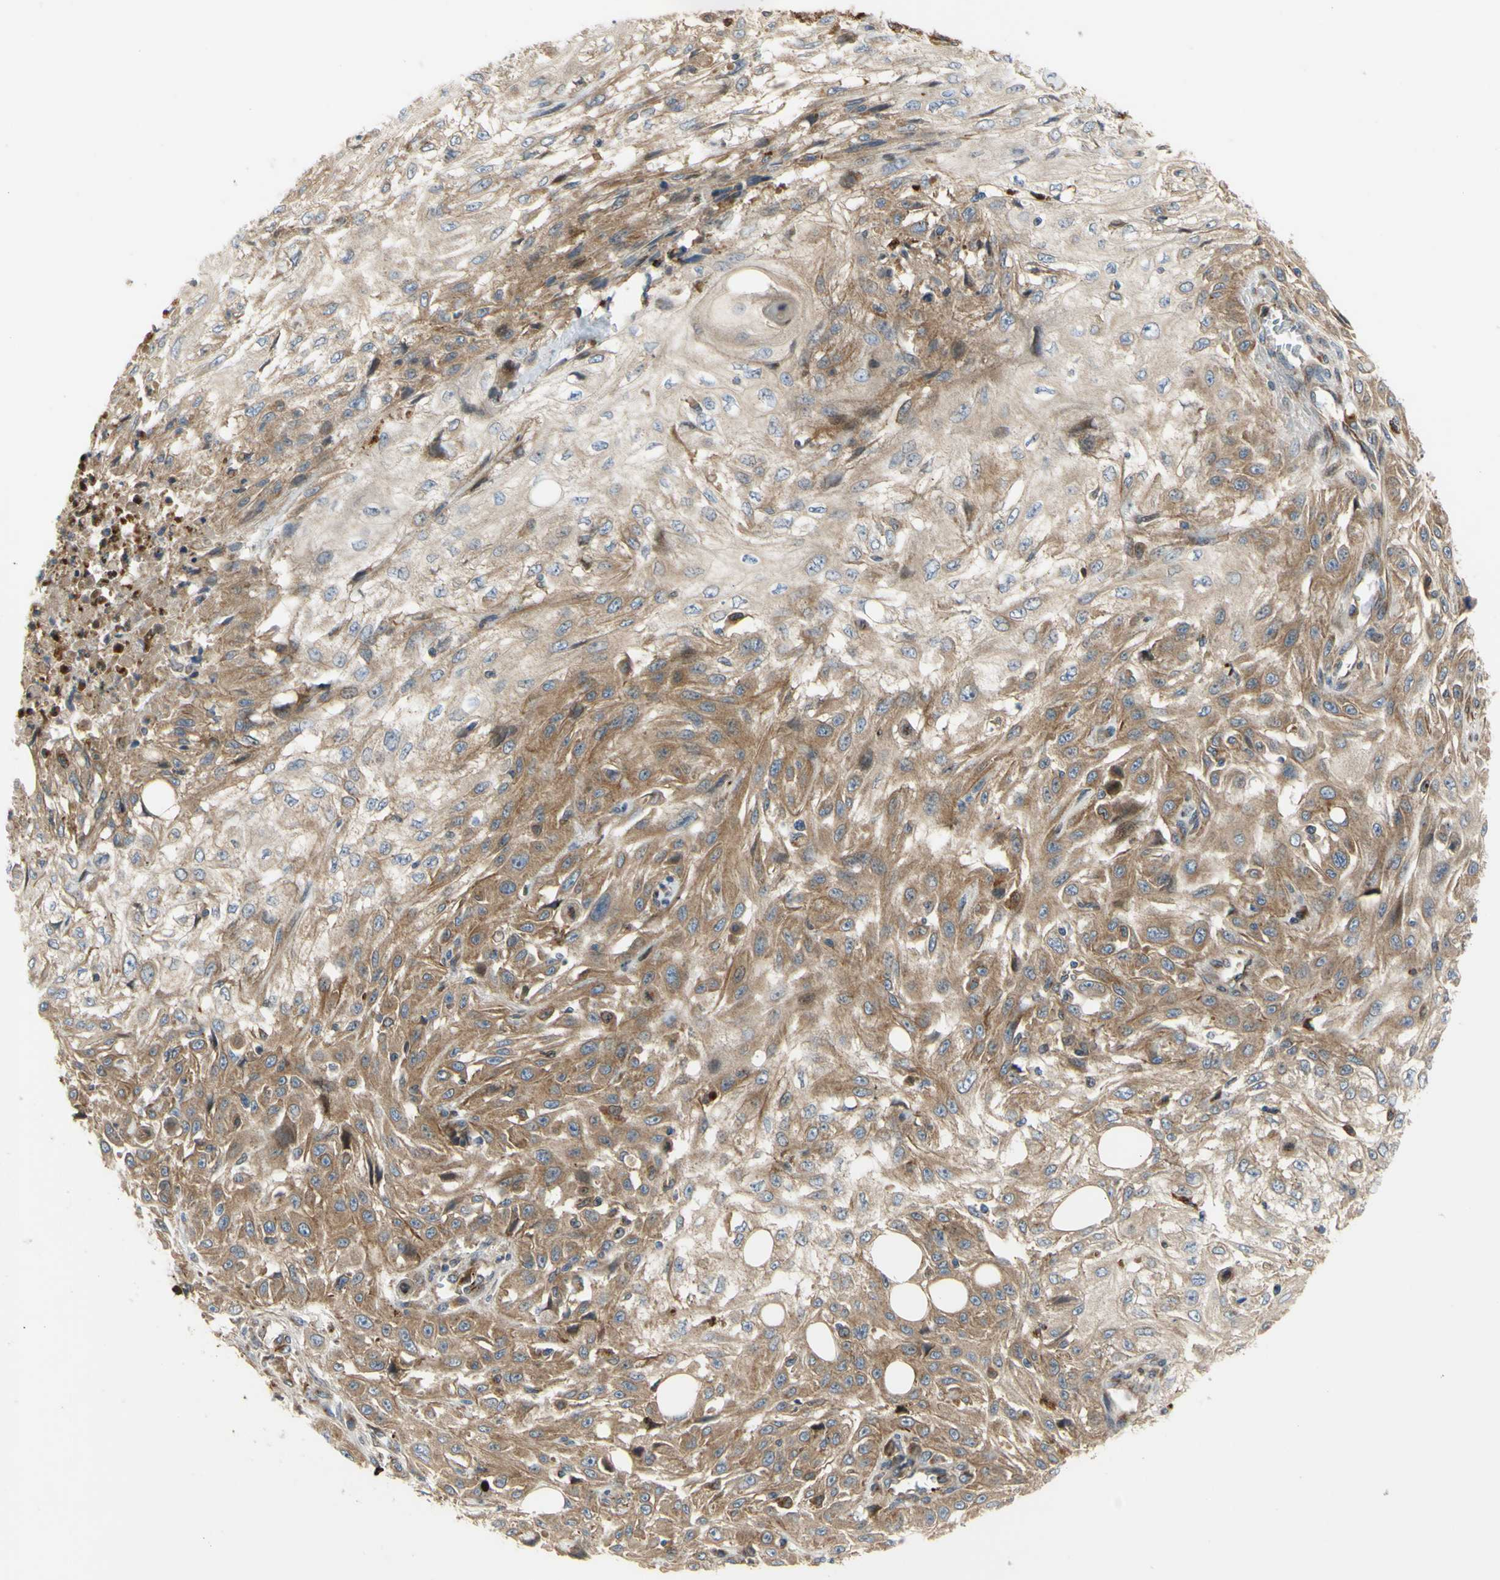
{"staining": {"intensity": "moderate", "quantity": ">75%", "location": "cytoplasmic/membranous"}, "tissue": "skin cancer", "cell_type": "Tumor cells", "image_type": "cancer", "snomed": [{"axis": "morphology", "description": "Squamous cell carcinoma, NOS"}, {"axis": "topography", "description": "Skin"}], "caption": "High-power microscopy captured an IHC photomicrograph of skin squamous cell carcinoma, revealing moderate cytoplasmic/membranous expression in about >75% of tumor cells.", "gene": "TUBG2", "patient": {"sex": "male", "age": 75}}